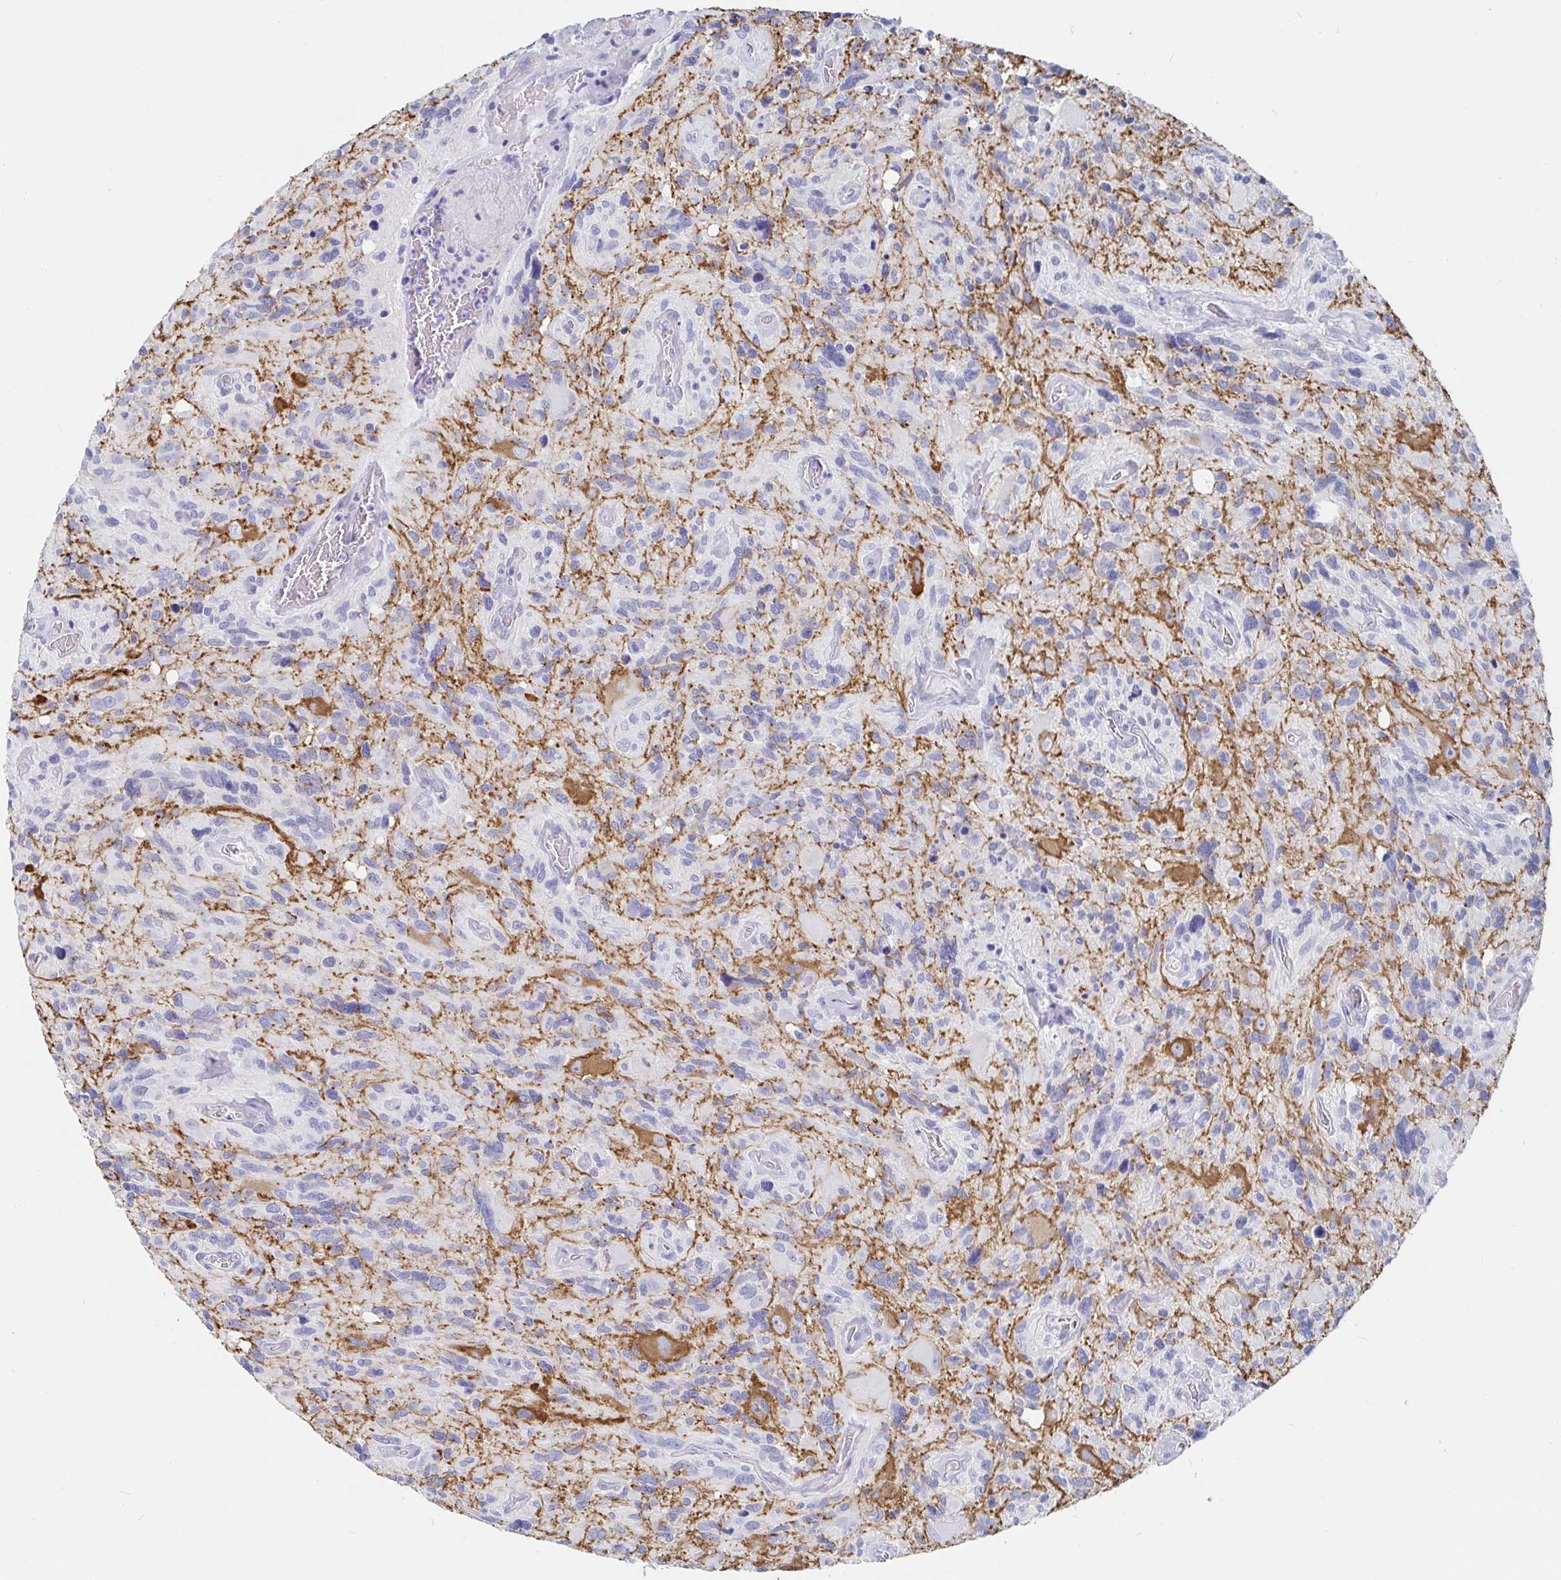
{"staining": {"intensity": "negative", "quantity": "none", "location": "none"}, "tissue": "glioma", "cell_type": "Tumor cells", "image_type": "cancer", "snomed": [{"axis": "morphology", "description": "Glioma, malignant, High grade"}, {"axis": "topography", "description": "Brain"}], "caption": "Immunohistochemical staining of human glioma shows no significant positivity in tumor cells.", "gene": "PACSIN1", "patient": {"sex": "male", "age": 49}}